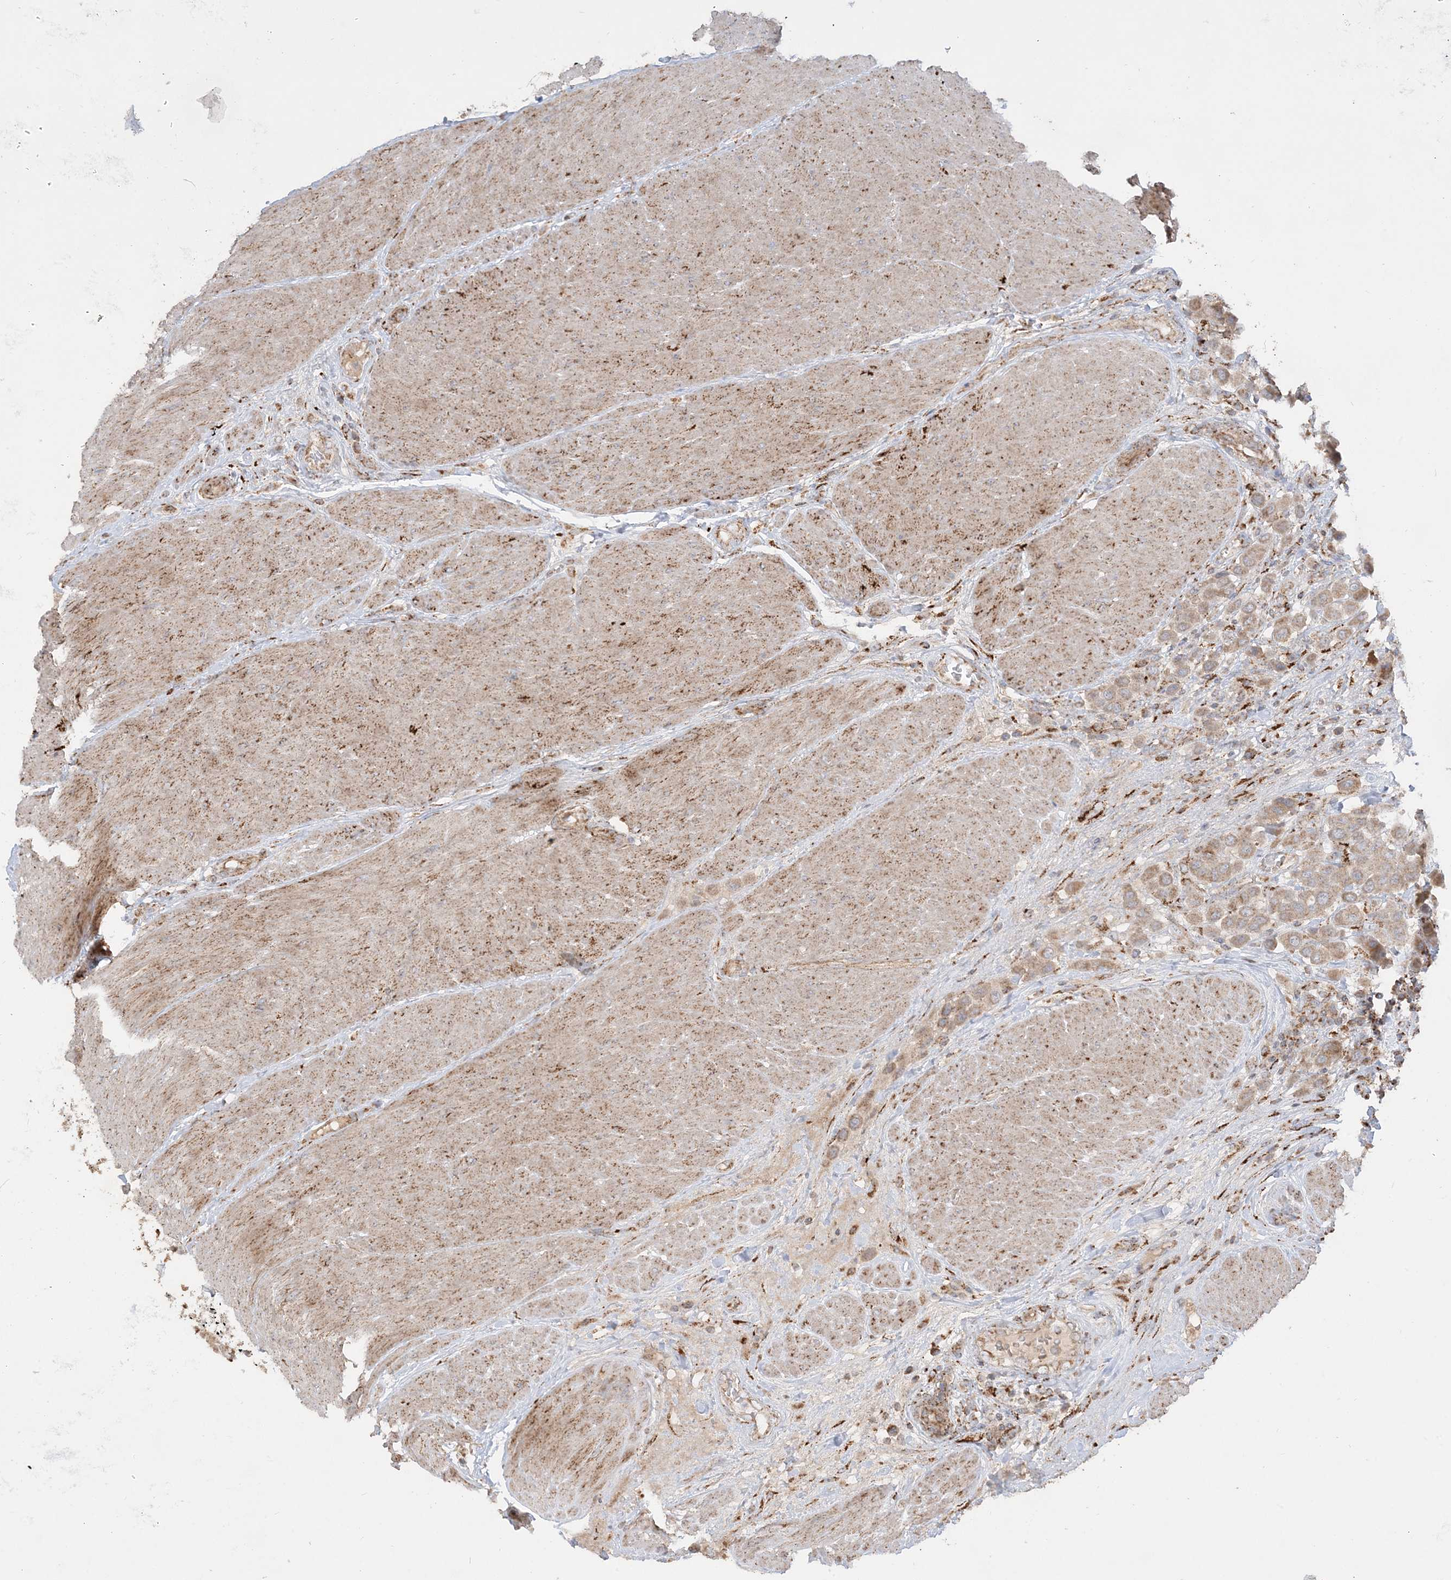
{"staining": {"intensity": "moderate", "quantity": ">75%", "location": "cytoplasmic/membranous"}, "tissue": "urothelial cancer", "cell_type": "Tumor cells", "image_type": "cancer", "snomed": [{"axis": "morphology", "description": "Urothelial carcinoma, High grade"}, {"axis": "topography", "description": "Urinary bladder"}], "caption": "Urothelial carcinoma (high-grade) stained for a protein shows moderate cytoplasmic/membranous positivity in tumor cells.", "gene": "NDUFAF3", "patient": {"sex": "male", "age": 50}}